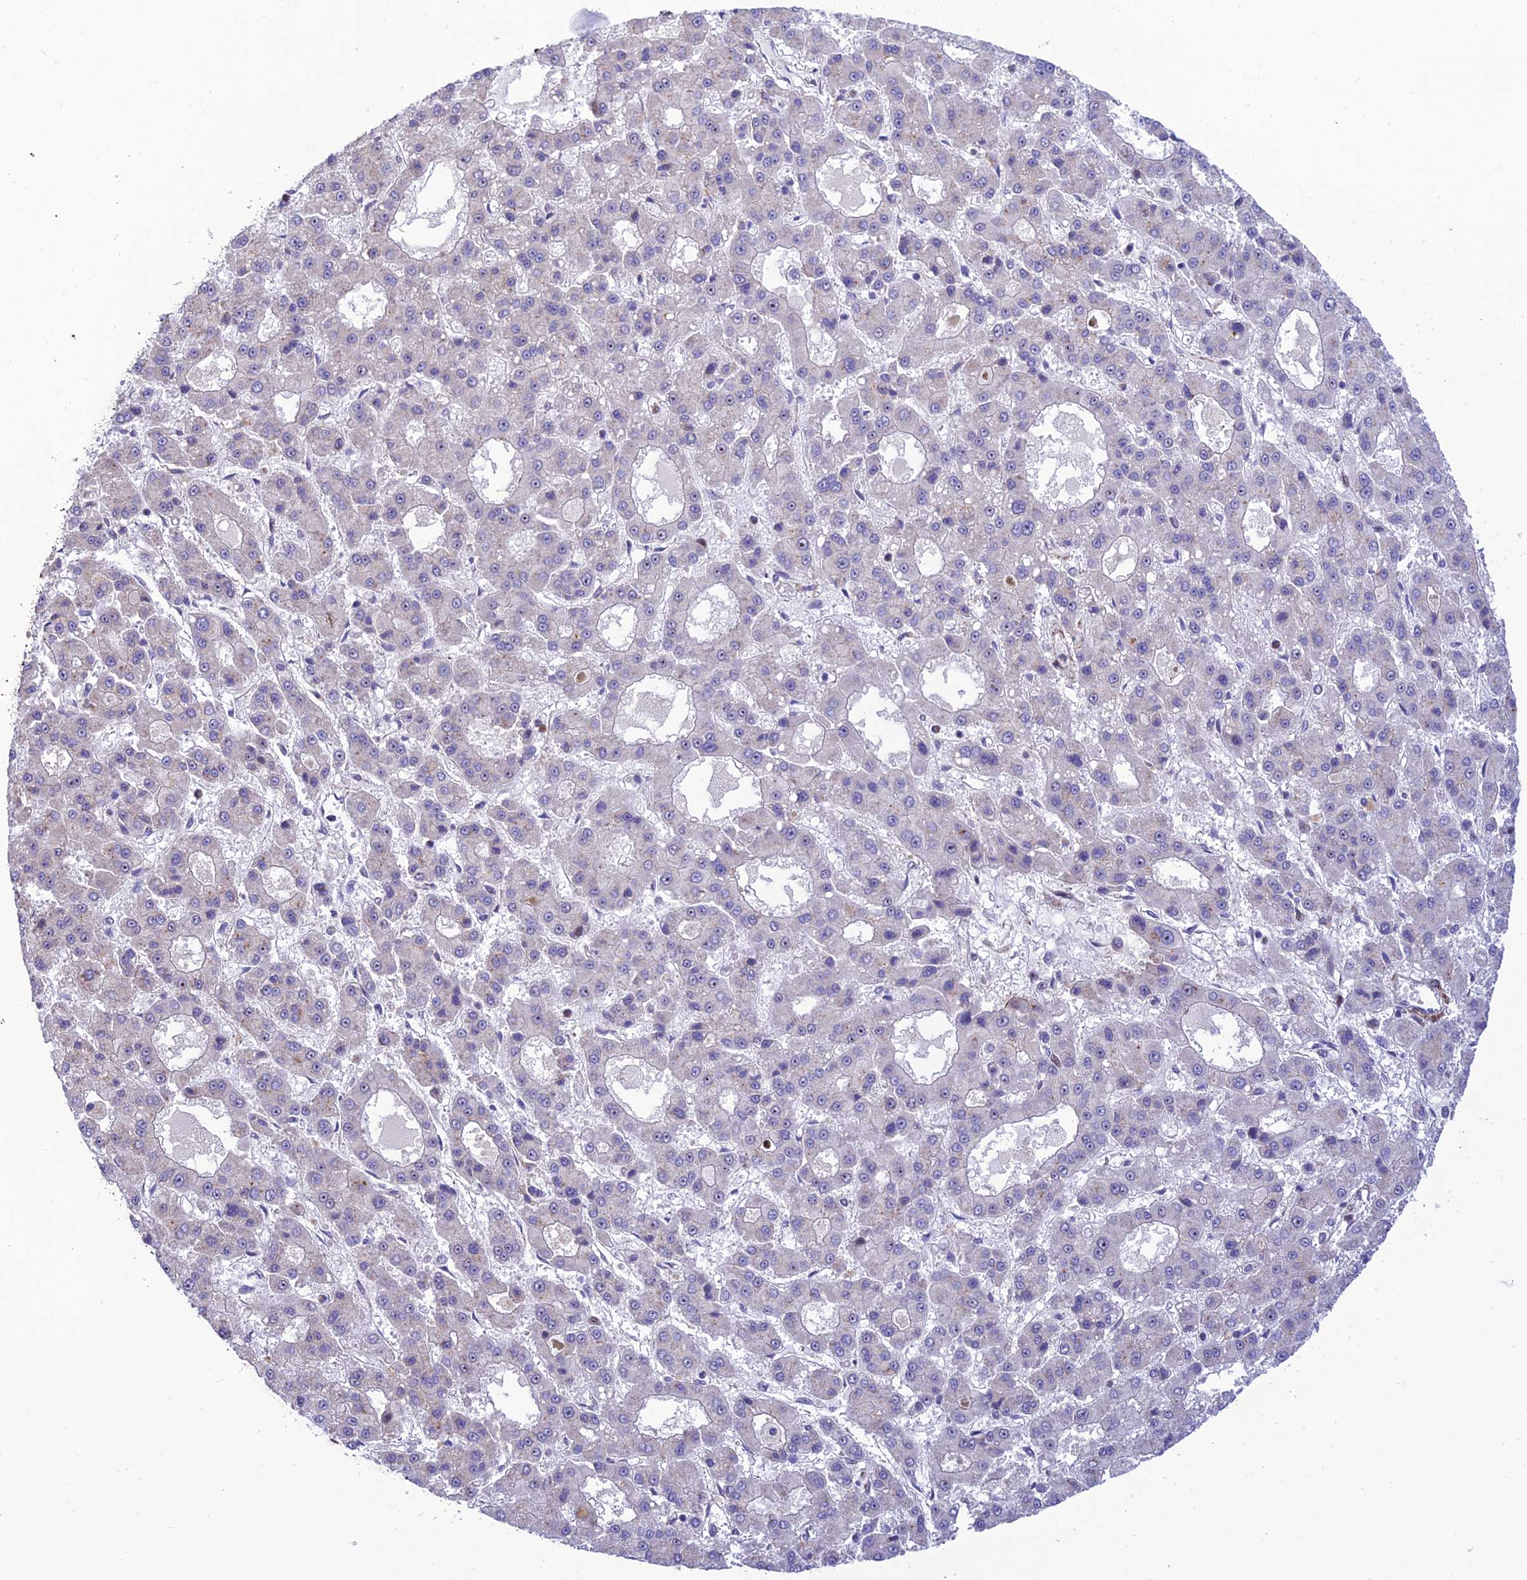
{"staining": {"intensity": "negative", "quantity": "none", "location": "none"}, "tissue": "liver cancer", "cell_type": "Tumor cells", "image_type": "cancer", "snomed": [{"axis": "morphology", "description": "Carcinoma, Hepatocellular, NOS"}, {"axis": "topography", "description": "Liver"}], "caption": "Immunohistochemistry of human liver cancer (hepatocellular carcinoma) reveals no positivity in tumor cells. Brightfield microscopy of immunohistochemistry stained with DAB (3,3'-diaminobenzidine) (brown) and hematoxylin (blue), captured at high magnification.", "gene": "KBTBD7", "patient": {"sex": "male", "age": 70}}